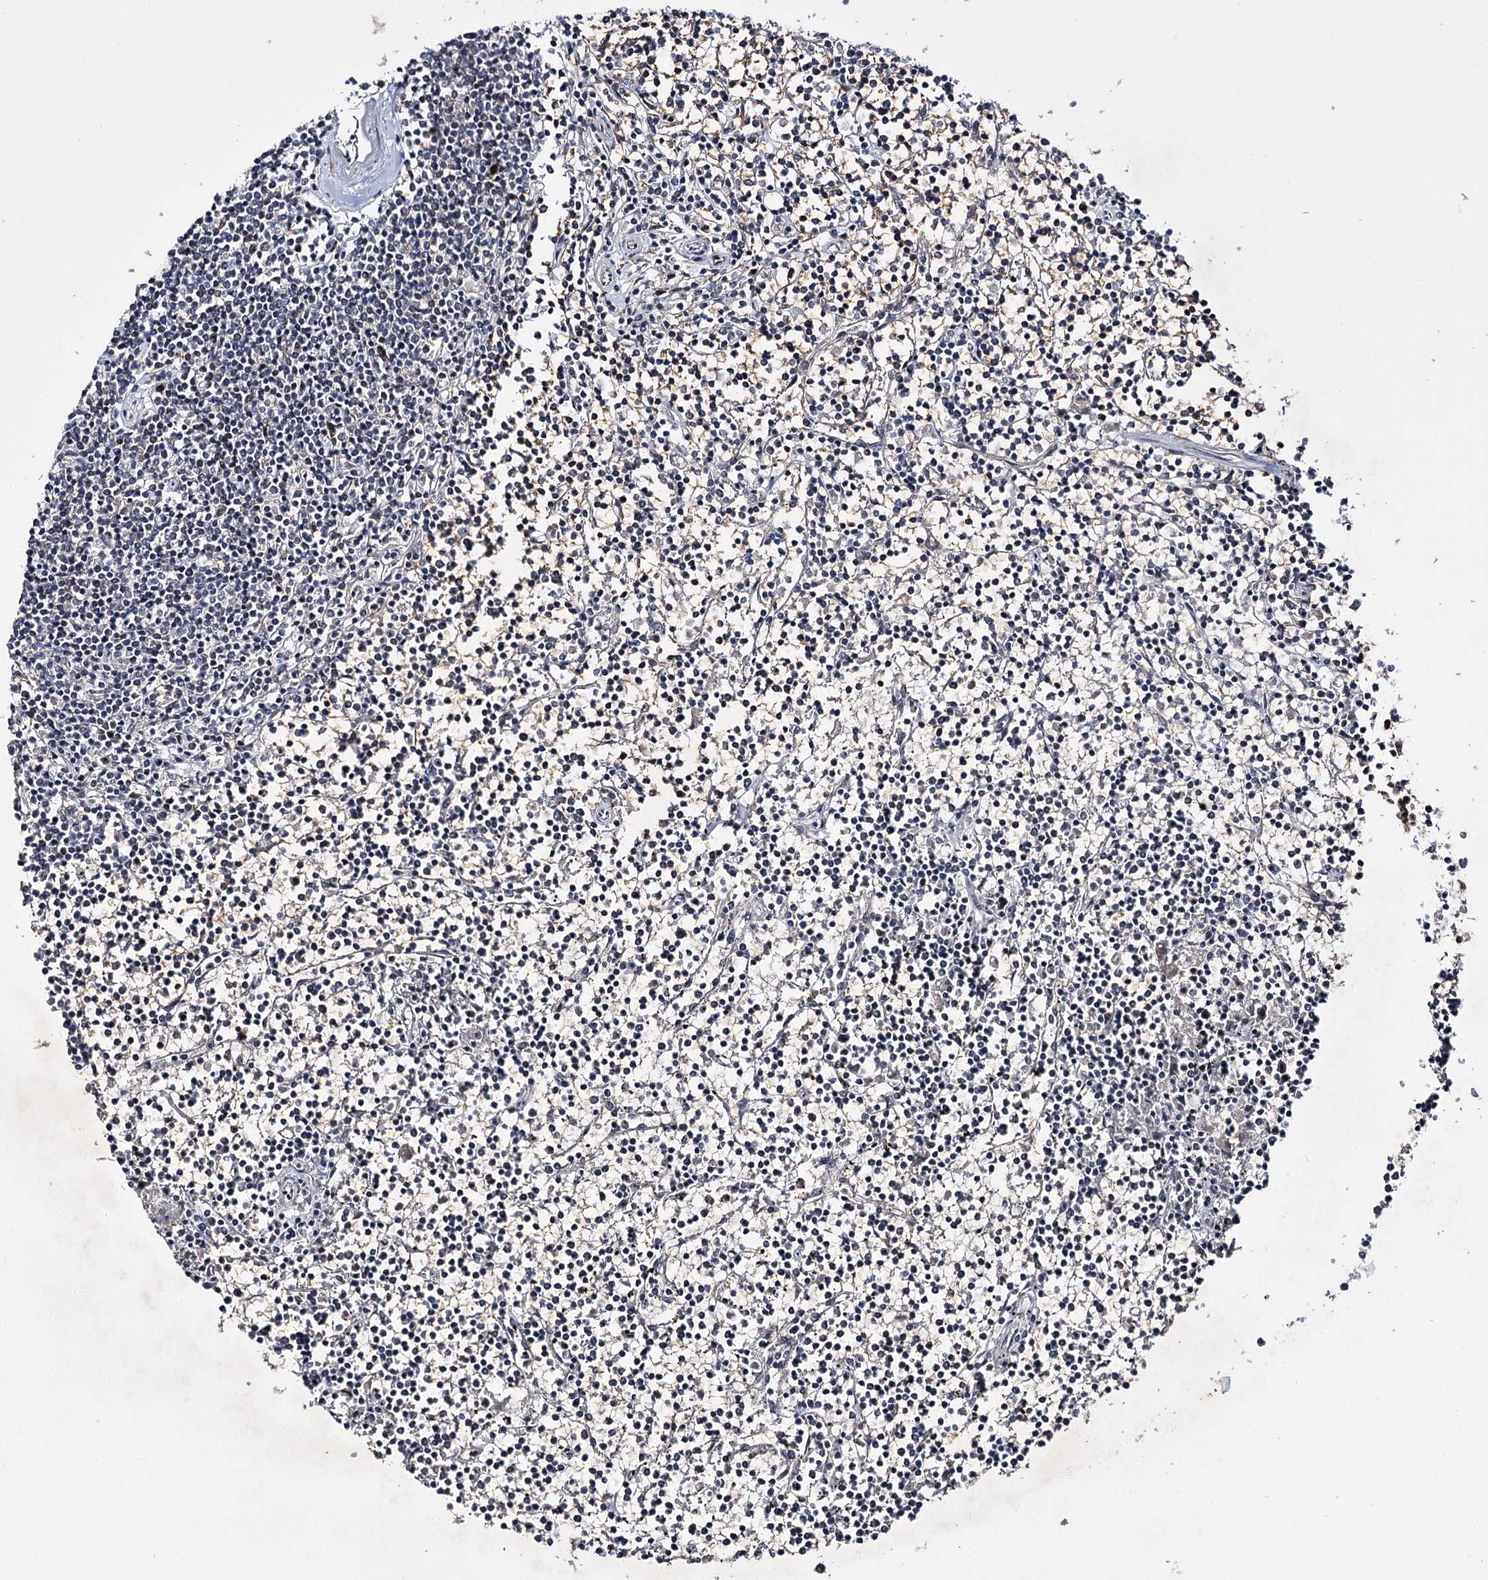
{"staining": {"intensity": "negative", "quantity": "none", "location": "none"}, "tissue": "lymphoma", "cell_type": "Tumor cells", "image_type": "cancer", "snomed": [{"axis": "morphology", "description": "Malignant lymphoma, non-Hodgkin's type, Low grade"}, {"axis": "topography", "description": "Spleen"}], "caption": "Immunohistochemistry micrograph of neoplastic tissue: human malignant lymphoma, non-Hodgkin's type (low-grade) stained with DAB demonstrates no significant protein expression in tumor cells. (DAB immunohistochemistry, high magnification).", "gene": "PRPF40A", "patient": {"sex": "female", "age": 19}}